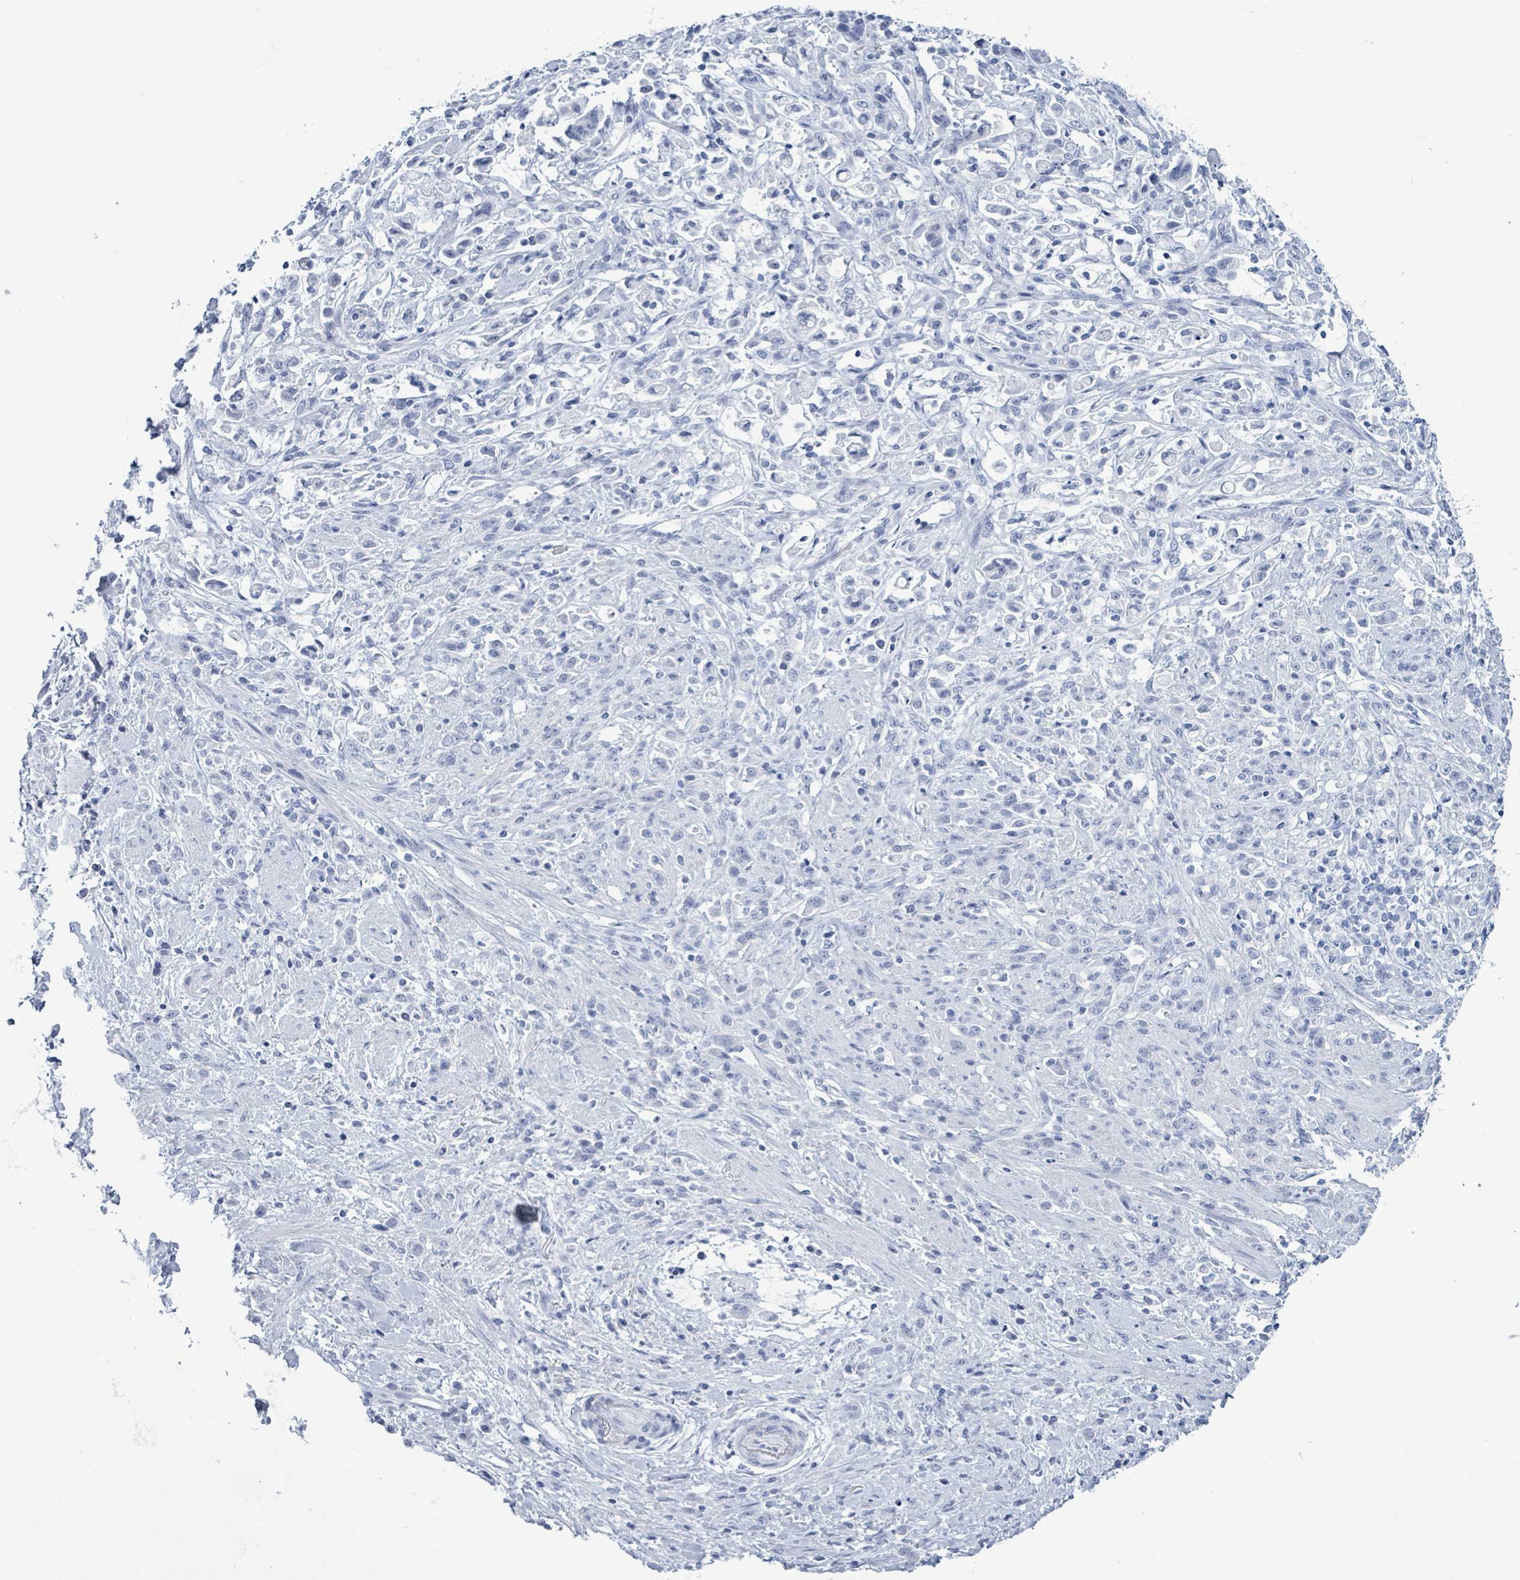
{"staining": {"intensity": "negative", "quantity": "none", "location": "none"}, "tissue": "stomach cancer", "cell_type": "Tumor cells", "image_type": "cancer", "snomed": [{"axis": "morphology", "description": "Adenocarcinoma, NOS"}, {"axis": "topography", "description": "Stomach"}], "caption": "Tumor cells show no significant staining in adenocarcinoma (stomach).", "gene": "NKX2-1", "patient": {"sex": "female", "age": 60}}